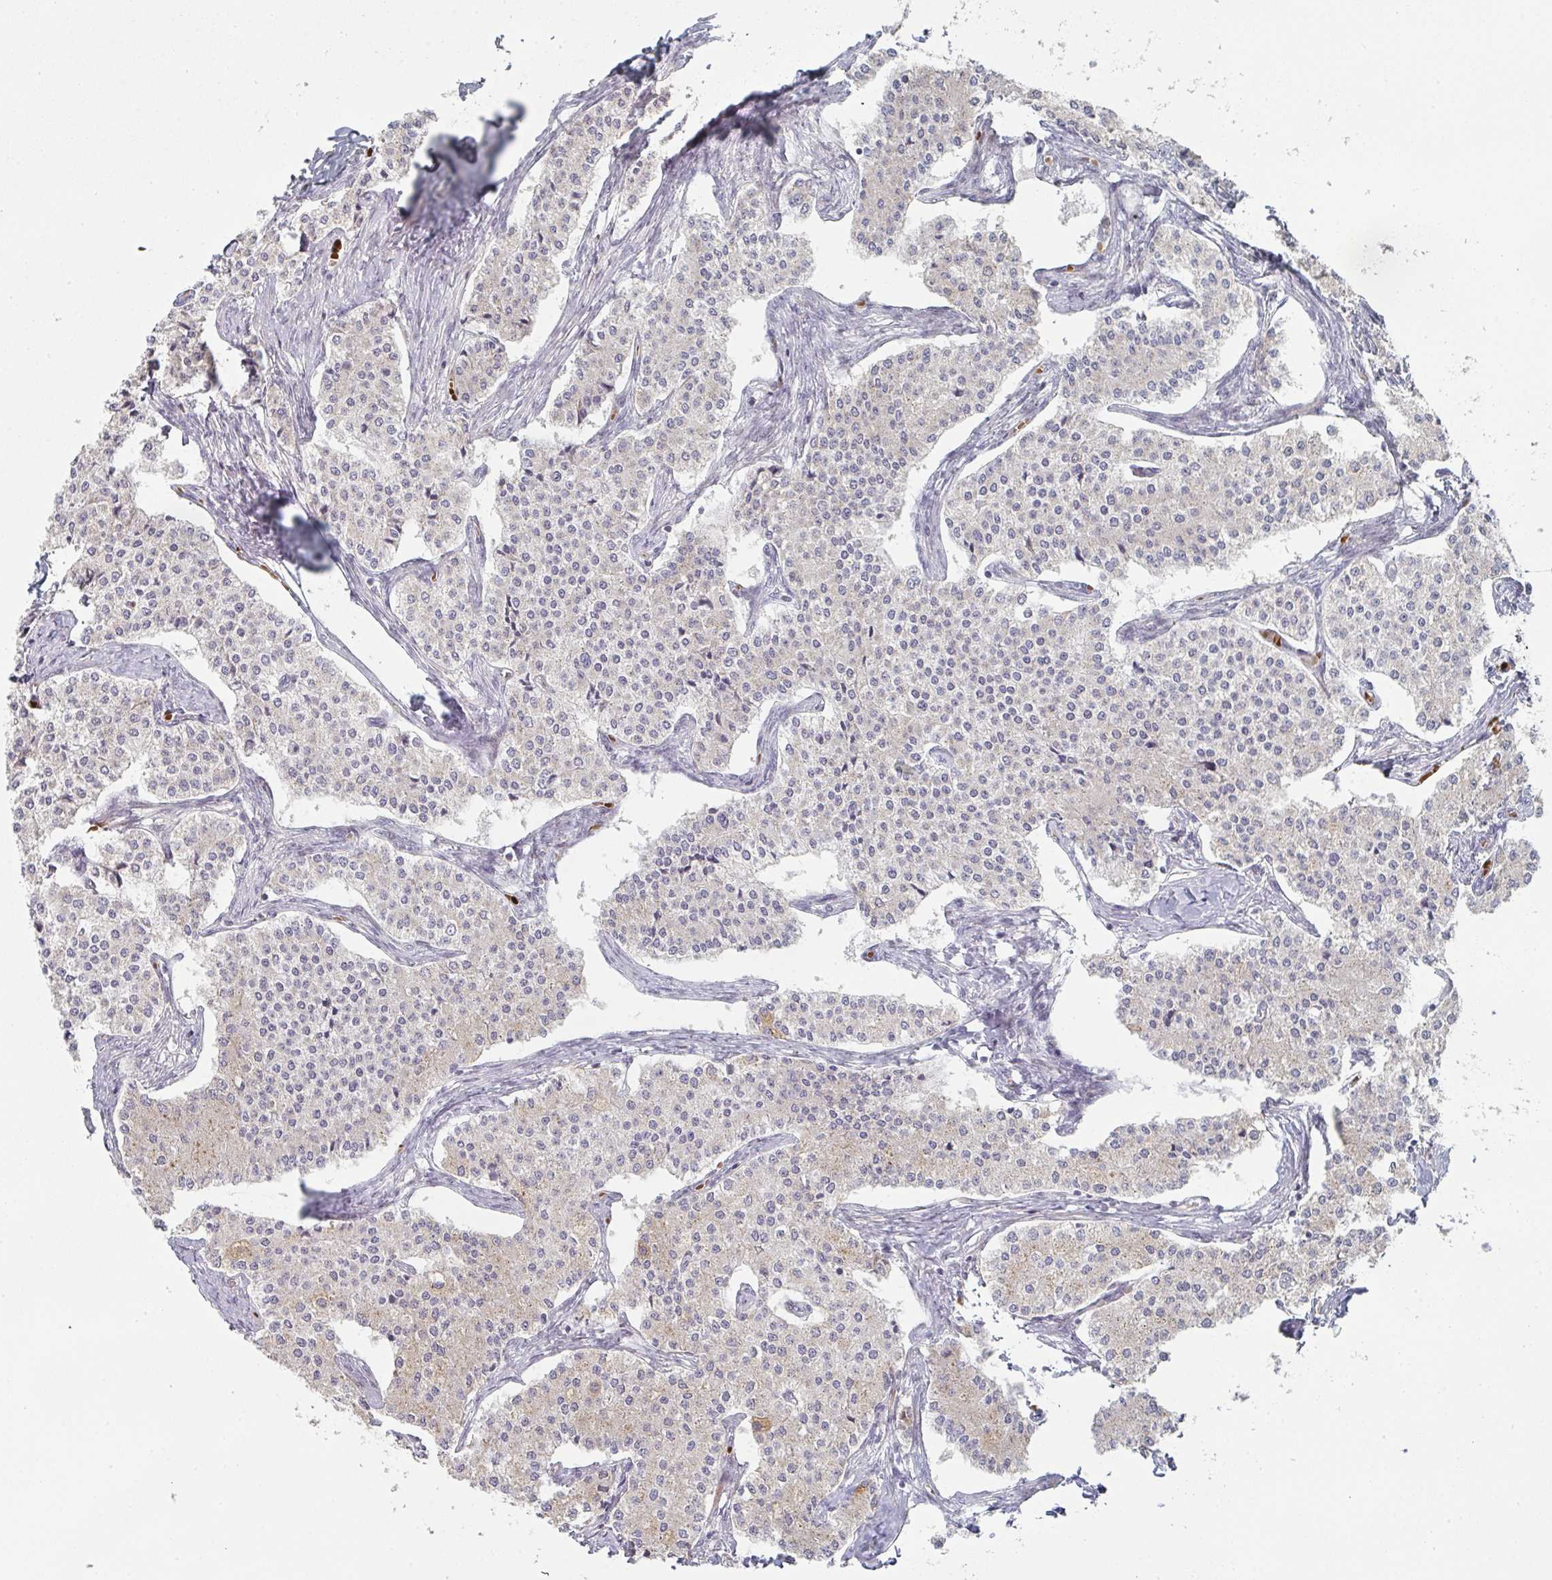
{"staining": {"intensity": "weak", "quantity": "<25%", "location": "cytoplasmic/membranous"}, "tissue": "carcinoid", "cell_type": "Tumor cells", "image_type": "cancer", "snomed": [{"axis": "morphology", "description": "Carcinoid, malignant, NOS"}, {"axis": "topography", "description": "Colon"}], "caption": "Malignant carcinoid was stained to show a protein in brown. There is no significant expression in tumor cells.", "gene": "ZNF526", "patient": {"sex": "female", "age": 52}}